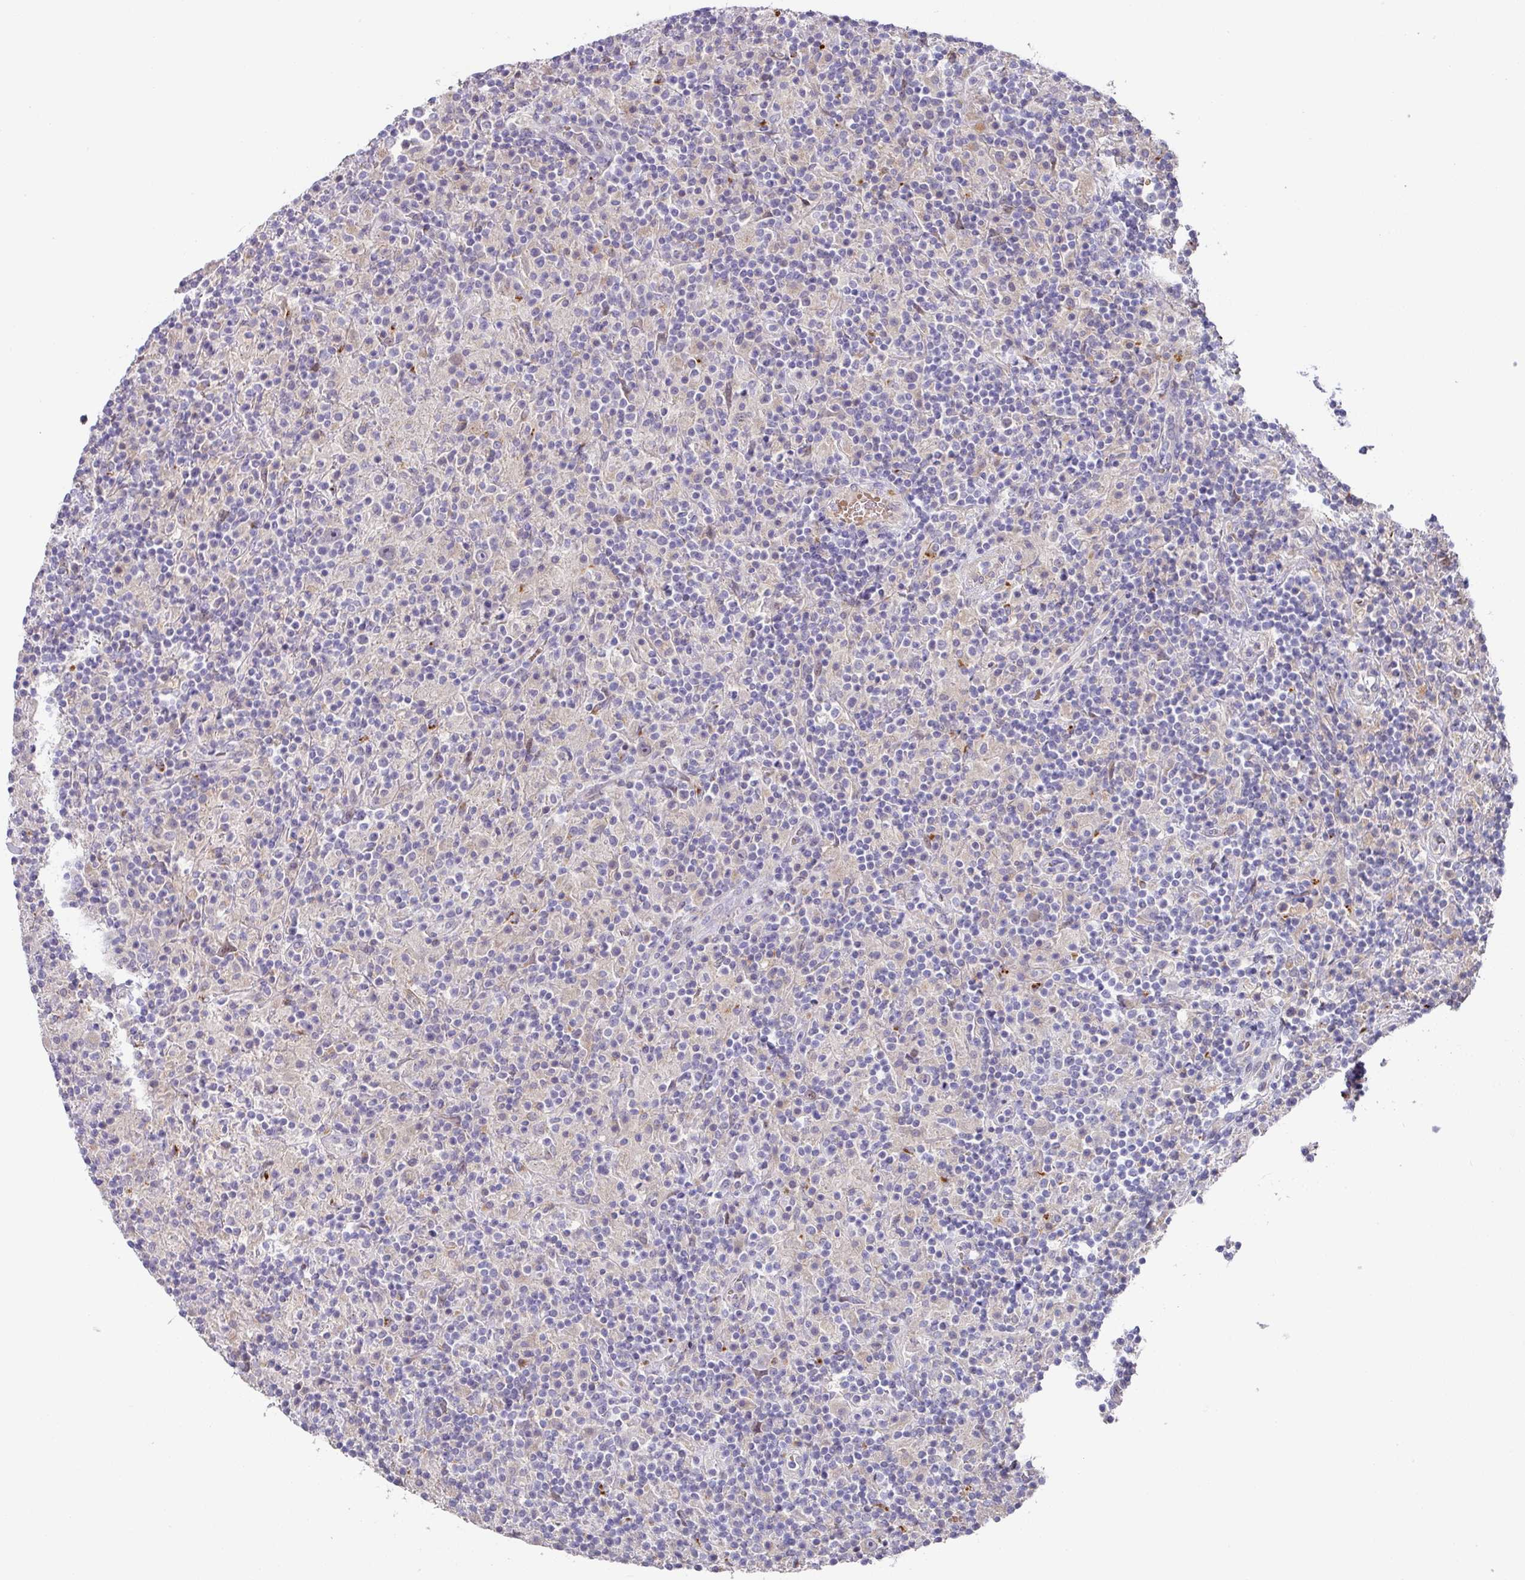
{"staining": {"intensity": "negative", "quantity": "none", "location": "none"}, "tissue": "lymphoma", "cell_type": "Tumor cells", "image_type": "cancer", "snomed": [{"axis": "morphology", "description": "Hodgkin's disease, NOS"}, {"axis": "topography", "description": "Lymph node"}], "caption": "Immunohistochemistry (IHC) histopathology image of neoplastic tissue: human Hodgkin's disease stained with DAB (3,3'-diaminobenzidine) exhibits no significant protein expression in tumor cells. Nuclei are stained in blue.", "gene": "TARM1", "patient": {"sex": "male", "age": 70}}